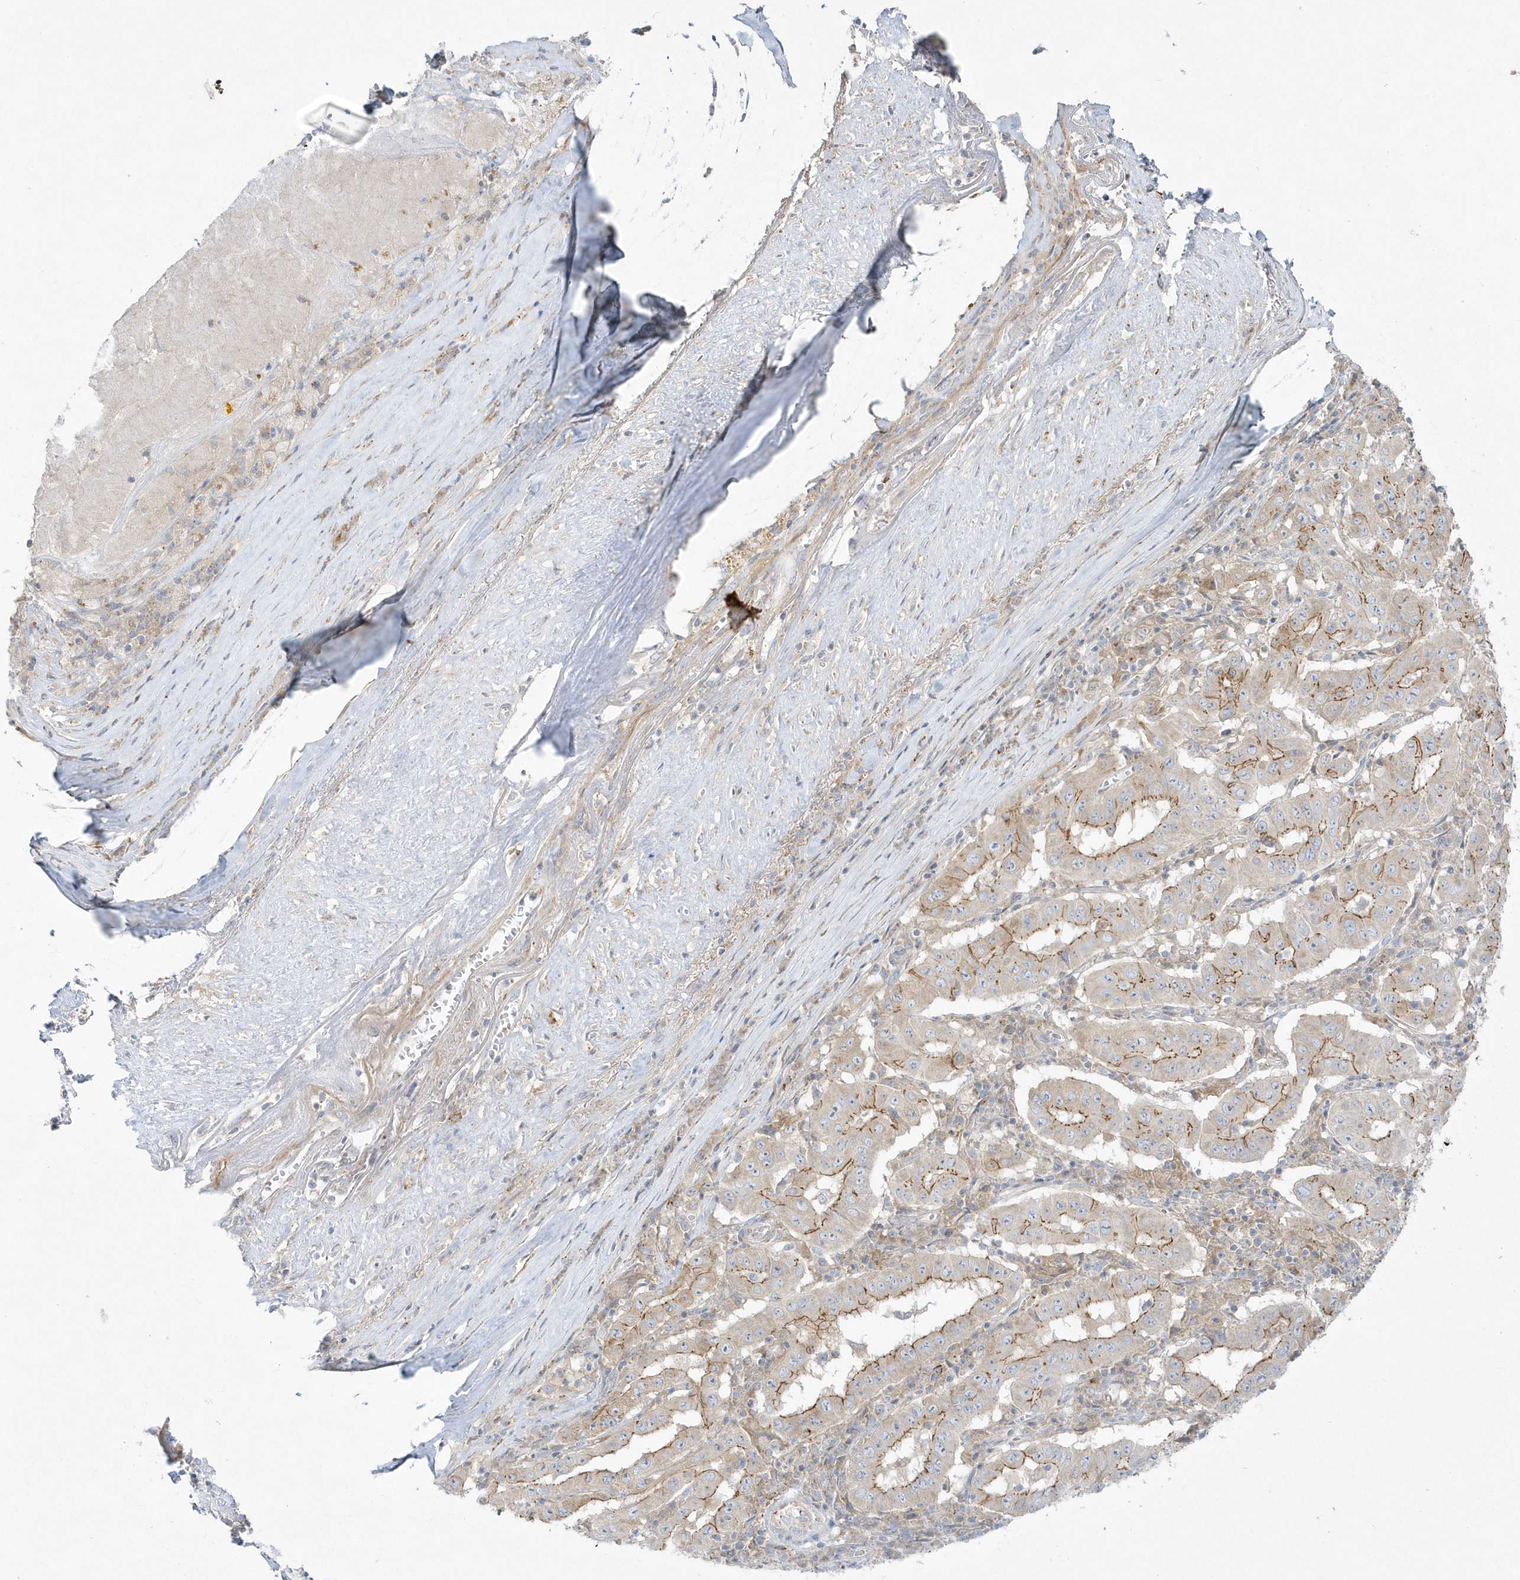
{"staining": {"intensity": "moderate", "quantity": "25%-75%", "location": "cytoplasmic/membranous"}, "tissue": "pancreatic cancer", "cell_type": "Tumor cells", "image_type": "cancer", "snomed": [{"axis": "morphology", "description": "Adenocarcinoma, NOS"}, {"axis": "topography", "description": "Pancreas"}], "caption": "Protein staining by IHC demonstrates moderate cytoplasmic/membranous positivity in about 25%-75% of tumor cells in adenocarcinoma (pancreatic).", "gene": "DNAJC18", "patient": {"sex": "male", "age": 63}}